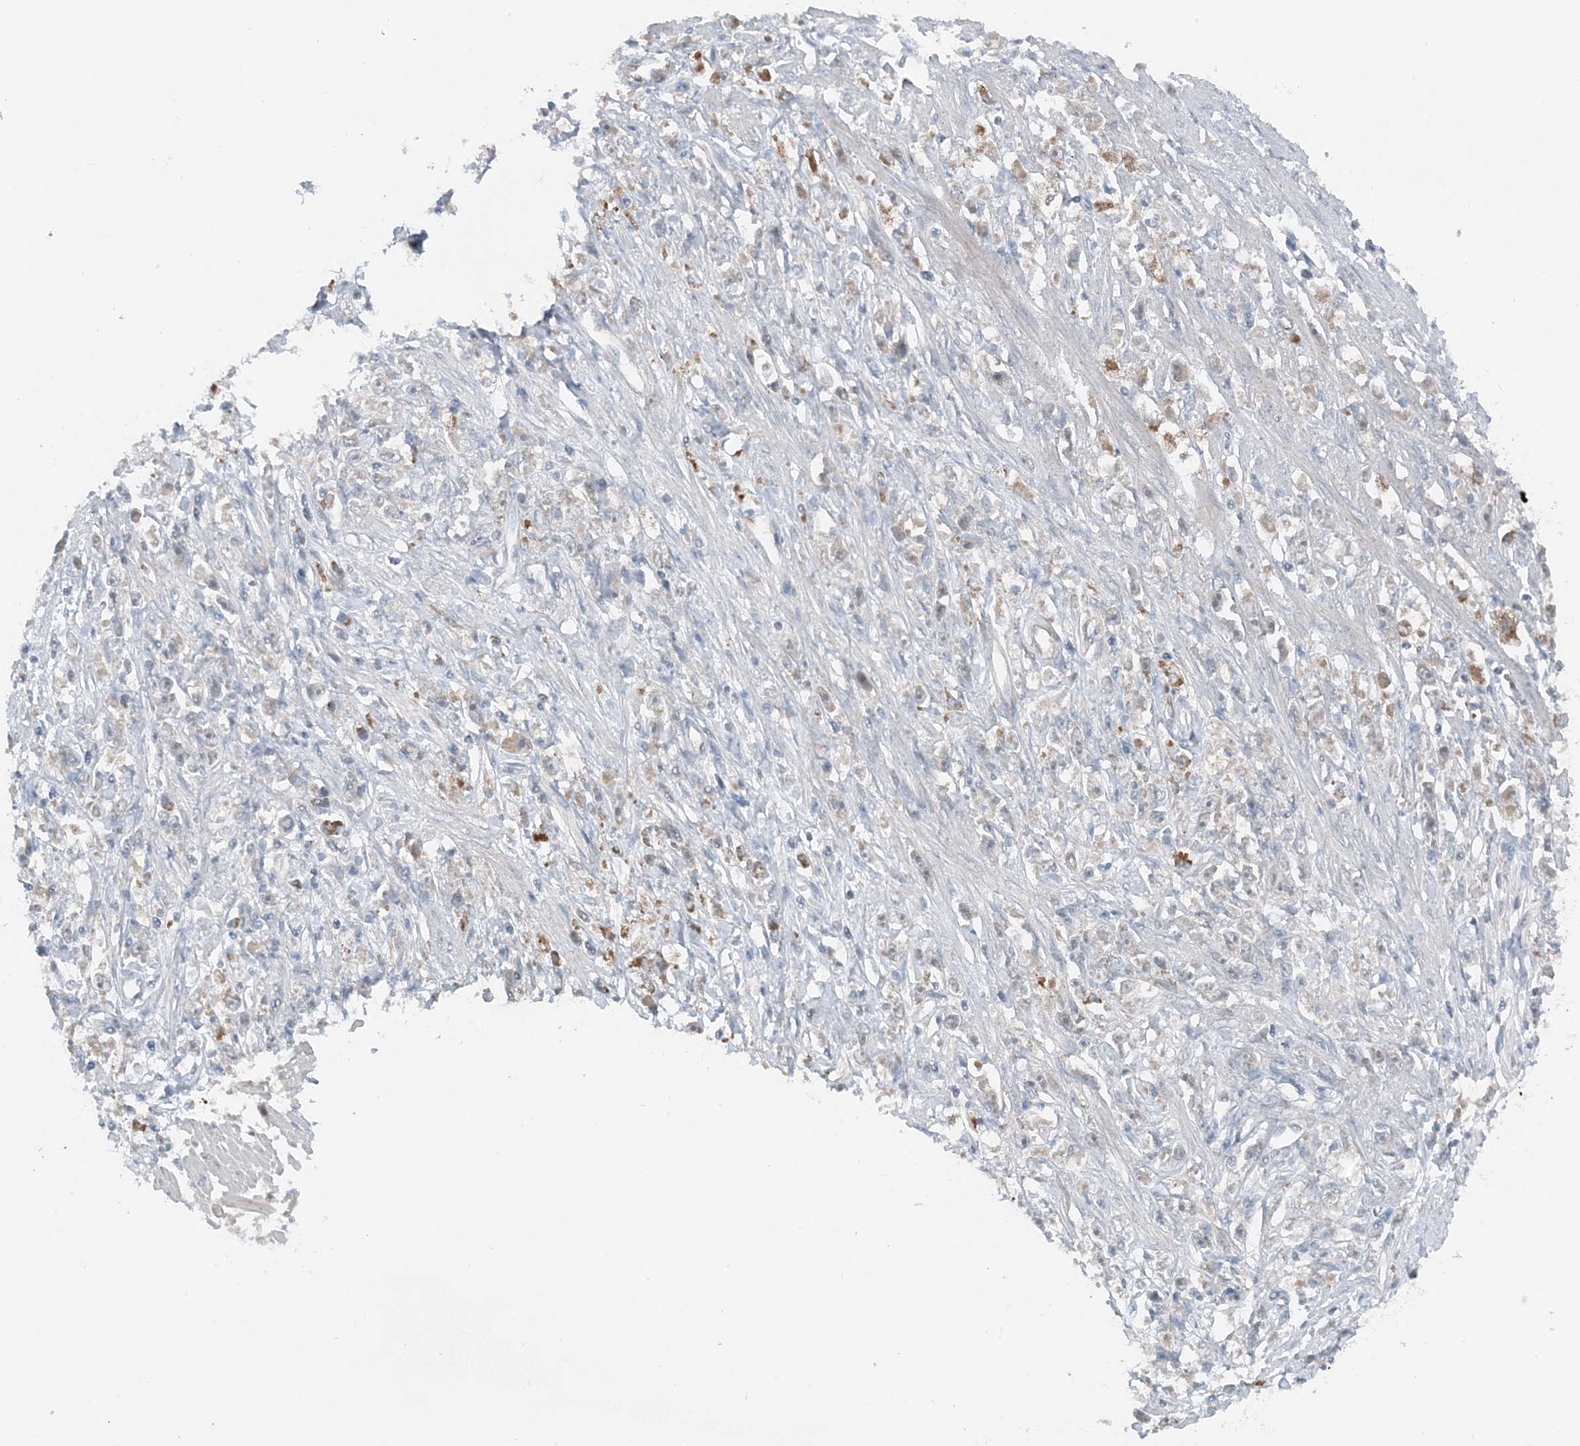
{"staining": {"intensity": "negative", "quantity": "none", "location": "none"}, "tissue": "stomach cancer", "cell_type": "Tumor cells", "image_type": "cancer", "snomed": [{"axis": "morphology", "description": "Adenocarcinoma, NOS"}, {"axis": "topography", "description": "Stomach"}], "caption": "Stomach cancer (adenocarcinoma) was stained to show a protein in brown. There is no significant expression in tumor cells.", "gene": "MITD1", "patient": {"sex": "female", "age": 59}}